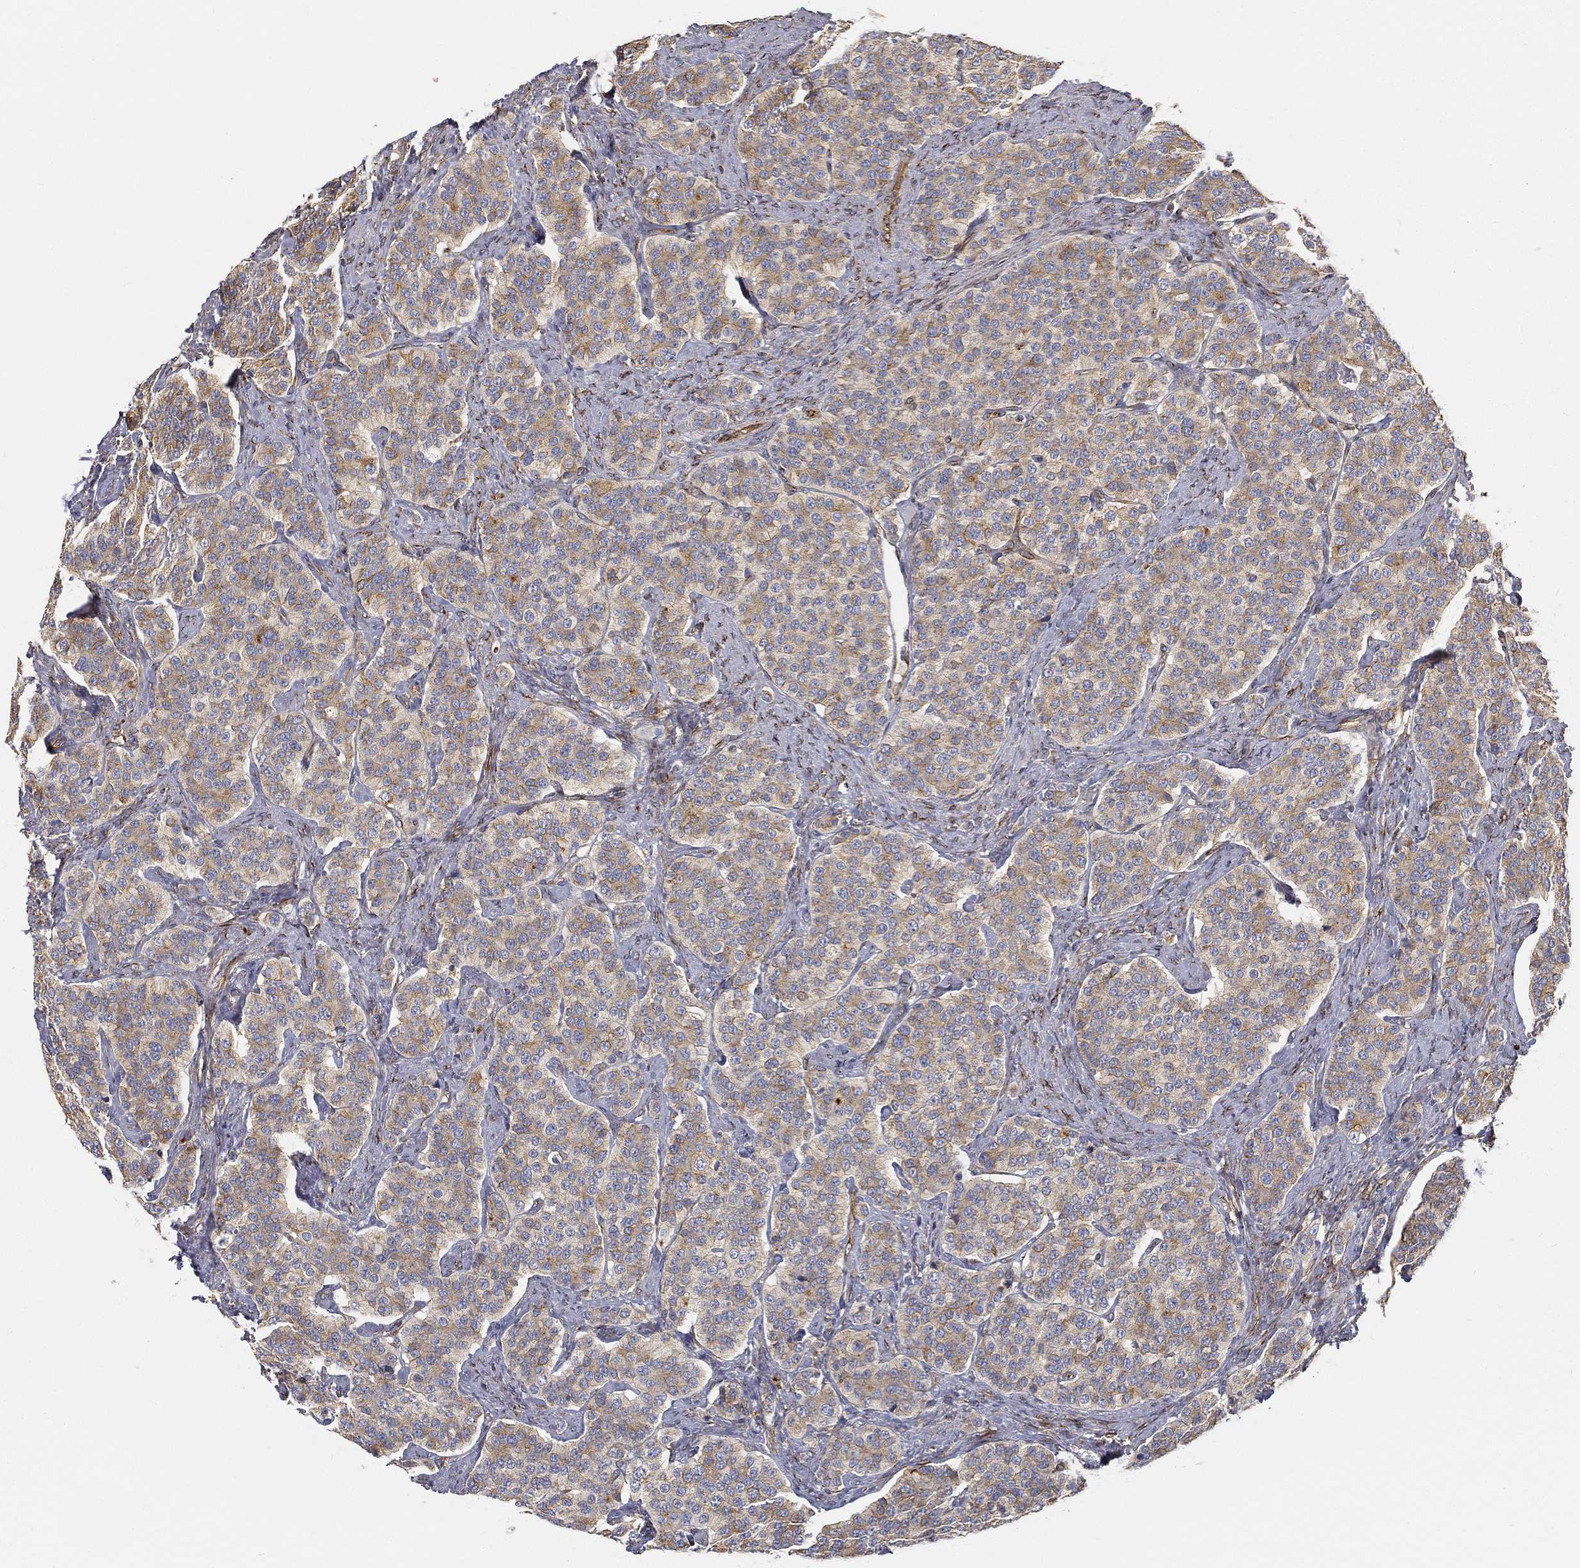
{"staining": {"intensity": "moderate", "quantity": ">75%", "location": "cytoplasmic/membranous"}, "tissue": "carcinoid", "cell_type": "Tumor cells", "image_type": "cancer", "snomed": [{"axis": "morphology", "description": "Carcinoid, malignant, NOS"}, {"axis": "topography", "description": "Small intestine"}], "caption": "Immunohistochemistry histopathology image of human carcinoid stained for a protein (brown), which exhibits medium levels of moderate cytoplasmic/membranous staining in about >75% of tumor cells.", "gene": "TMEM25", "patient": {"sex": "female", "age": 58}}